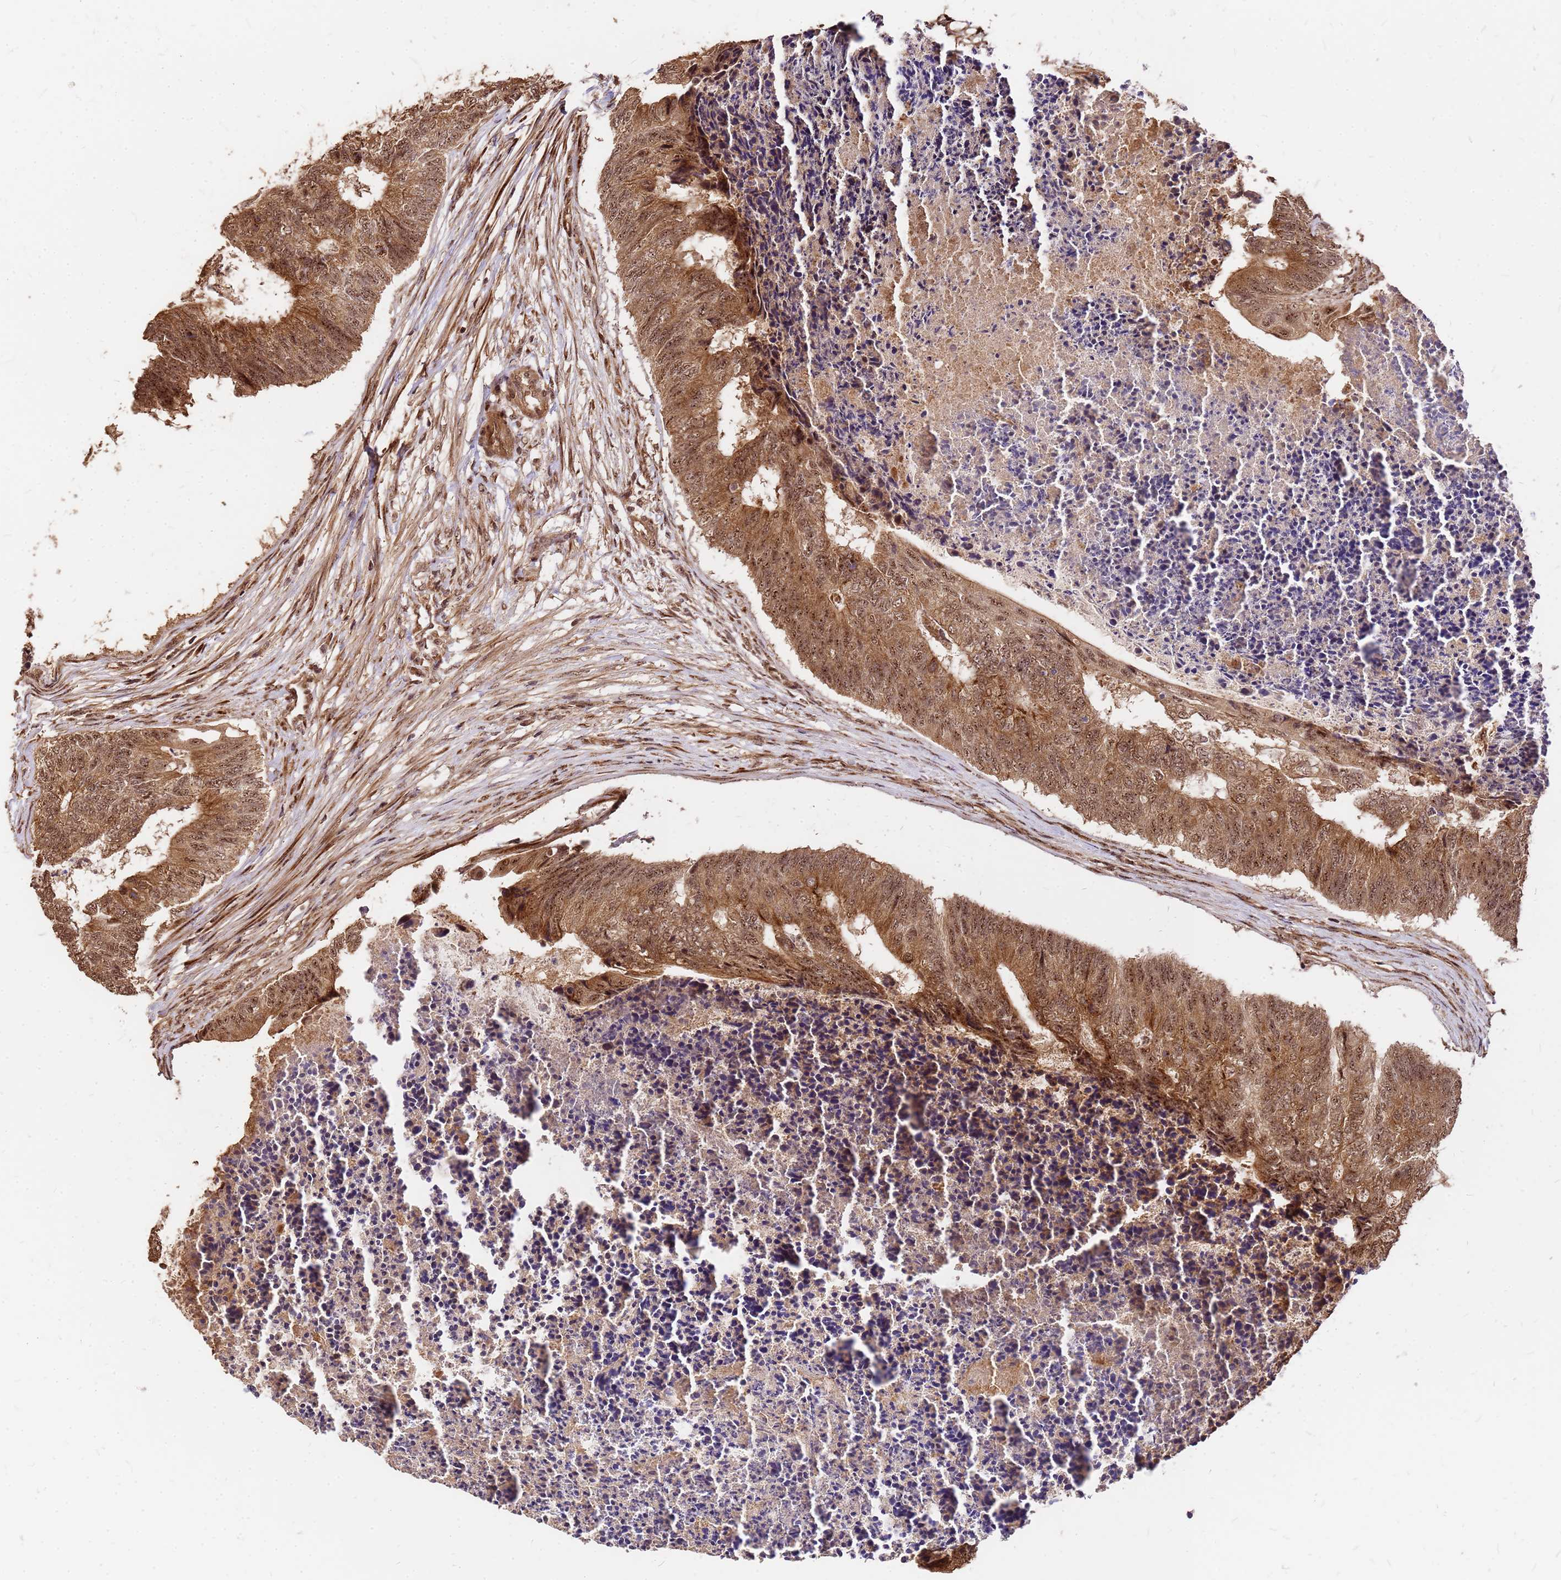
{"staining": {"intensity": "moderate", "quantity": ">75%", "location": "cytoplasmic/membranous,nuclear"}, "tissue": "colorectal cancer", "cell_type": "Tumor cells", "image_type": "cancer", "snomed": [{"axis": "morphology", "description": "Adenocarcinoma, NOS"}, {"axis": "topography", "description": "Colon"}], "caption": "Brown immunohistochemical staining in human colorectal cancer exhibits moderate cytoplasmic/membranous and nuclear positivity in approximately >75% of tumor cells.", "gene": "GPATCH8", "patient": {"sex": "female", "age": 67}}